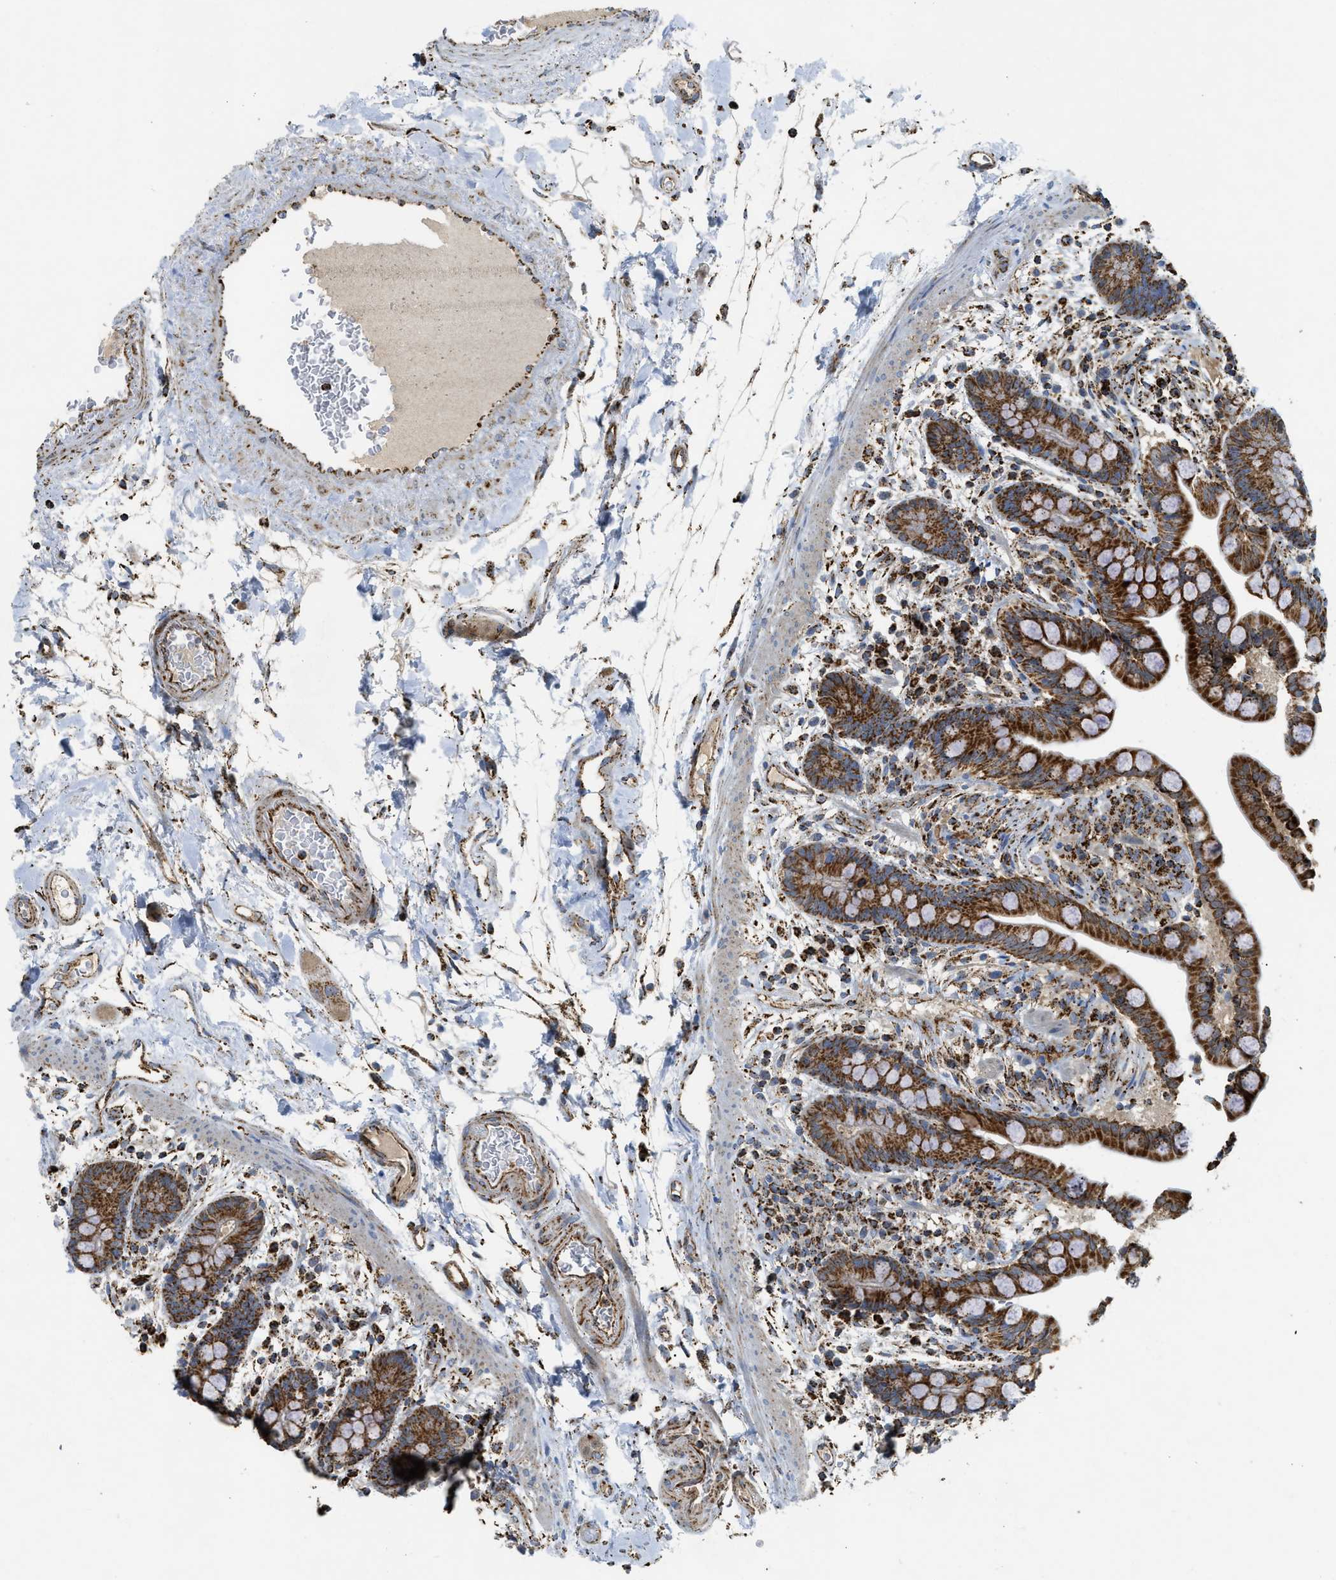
{"staining": {"intensity": "moderate", "quantity": ">75%", "location": "cytoplasmic/membranous"}, "tissue": "colon", "cell_type": "Endothelial cells", "image_type": "normal", "snomed": [{"axis": "morphology", "description": "Normal tissue, NOS"}, {"axis": "topography", "description": "Colon"}], "caption": "Colon was stained to show a protein in brown. There is medium levels of moderate cytoplasmic/membranous expression in approximately >75% of endothelial cells. (Brightfield microscopy of DAB IHC at high magnification).", "gene": "SQOR", "patient": {"sex": "male", "age": 73}}